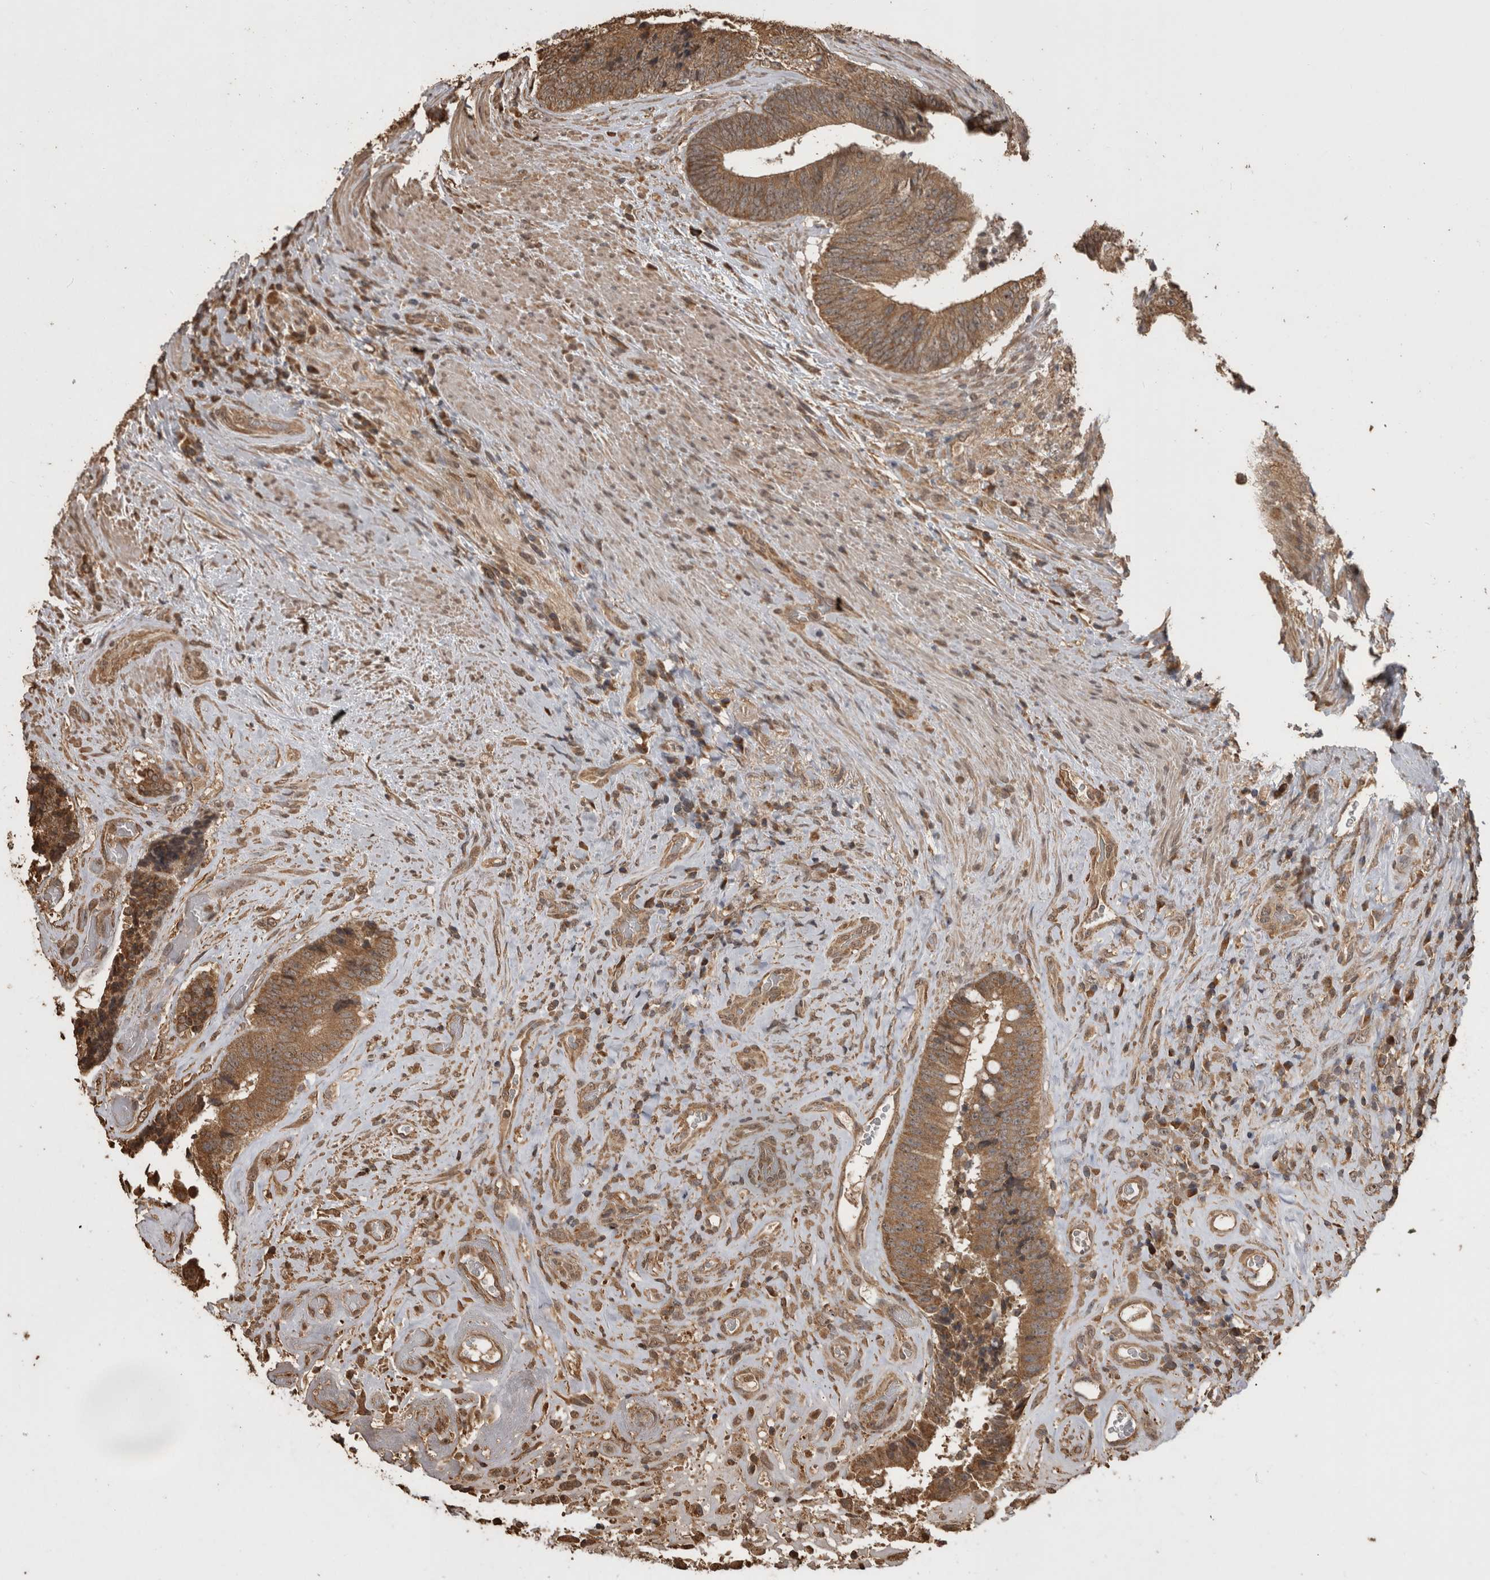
{"staining": {"intensity": "moderate", "quantity": ">75%", "location": "cytoplasmic/membranous"}, "tissue": "colorectal cancer", "cell_type": "Tumor cells", "image_type": "cancer", "snomed": [{"axis": "morphology", "description": "Adenocarcinoma, NOS"}, {"axis": "topography", "description": "Rectum"}], "caption": "Immunohistochemical staining of adenocarcinoma (colorectal) displays medium levels of moderate cytoplasmic/membranous expression in about >75% of tumor cells. Using DAB (brown) and hematoxylin (blue) stains, captured at high magnification using brightfield microscopy.", "gene": "SOCS5", "patient": {"sex": "male", "age": 72}}